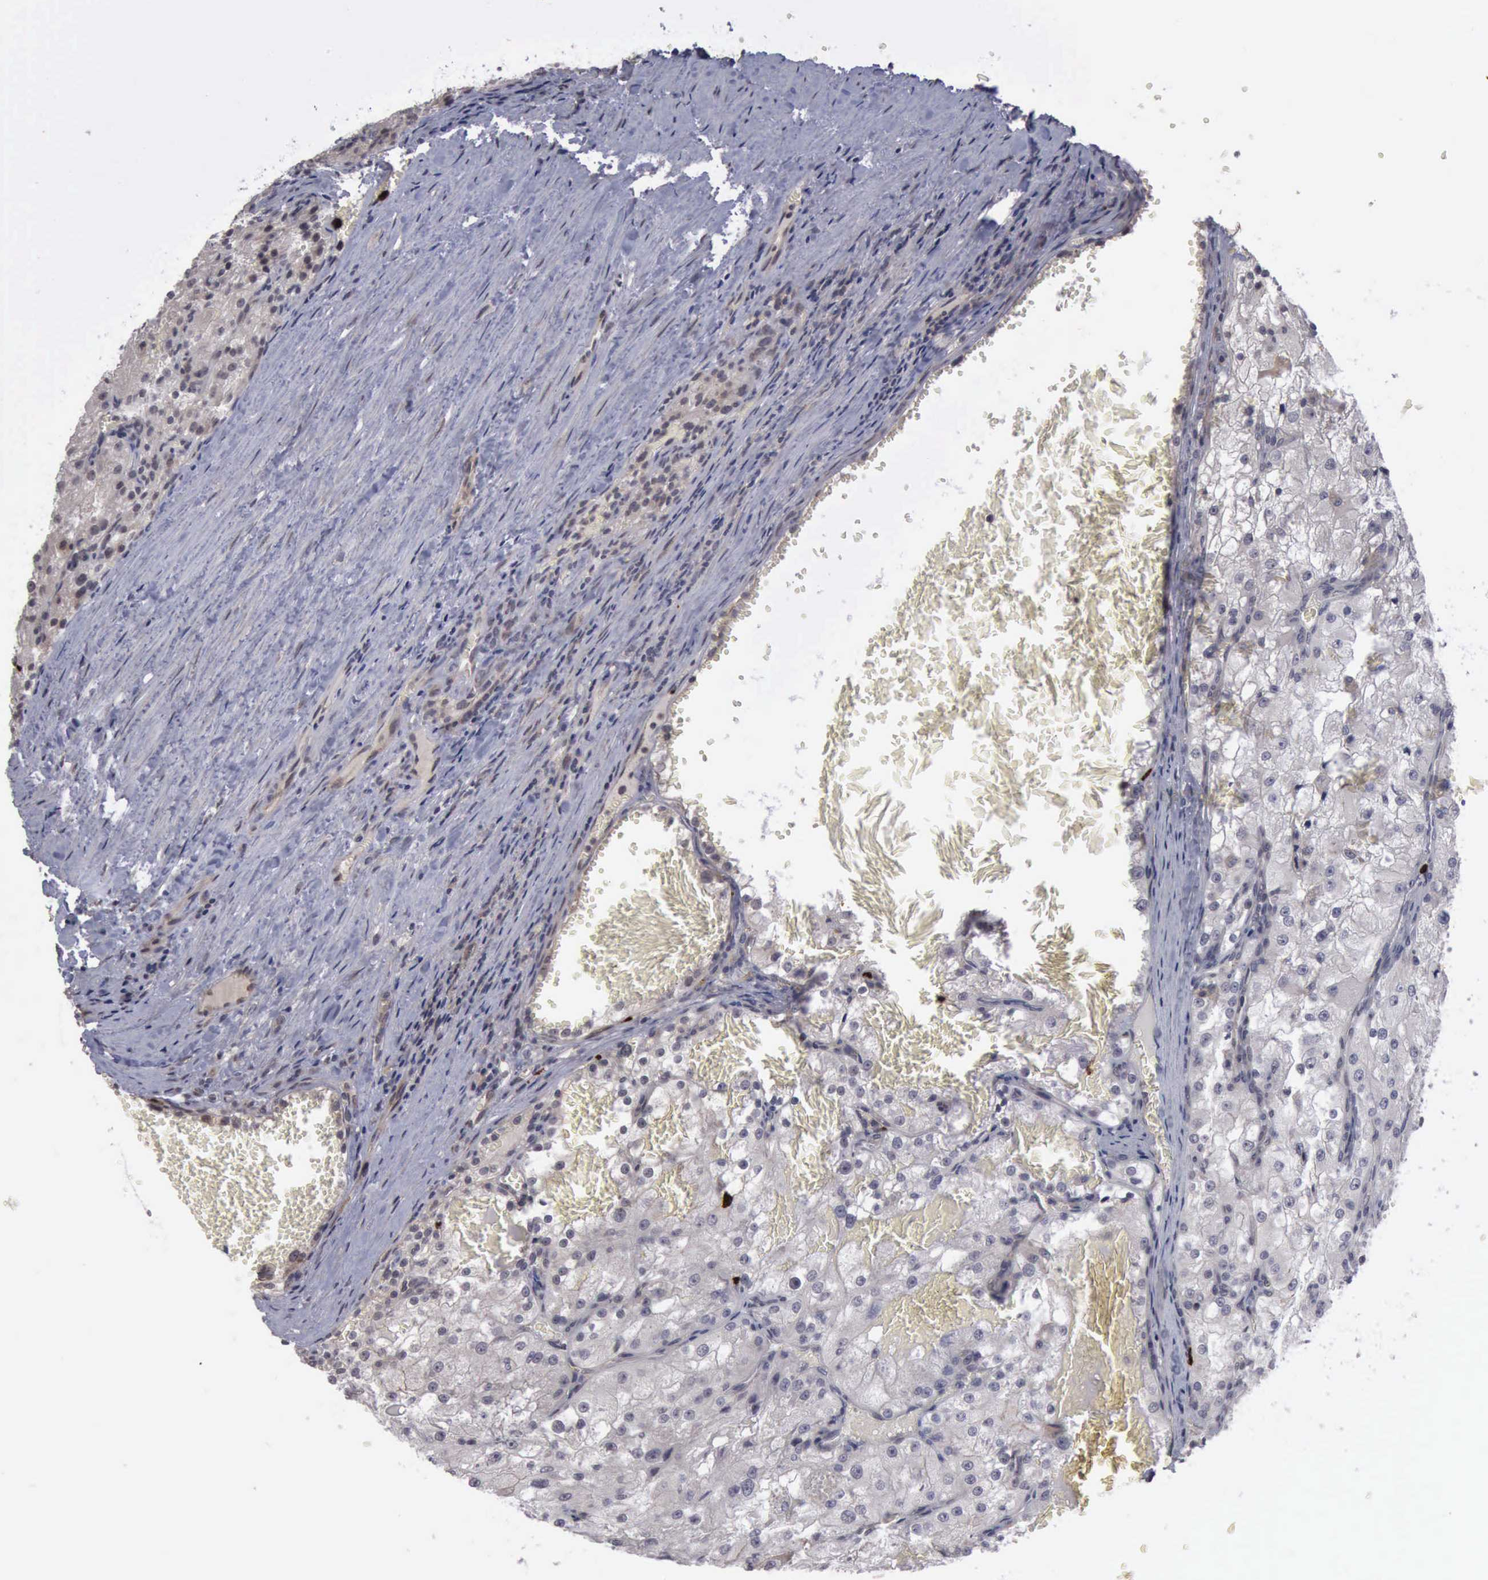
{"staining": {"intensity": "negative", "quantity": "none", "location": "none"}, "tissue": "renal cancer", "cell_type": "Tumor cells", "image_type": "cancer", "snomed": [{"axis": "morphology", "description": "Adenocarcinoma, NOS"}, {"axis": "topography", "description": "Kidney"}], "caption": "The immunohistochemistry image has no significant positivity in tumor cells of renal cancer (adenocarcinoma) tissue.", "gene": "MMP9", "patient": {"sex": "female", "age": 74}}